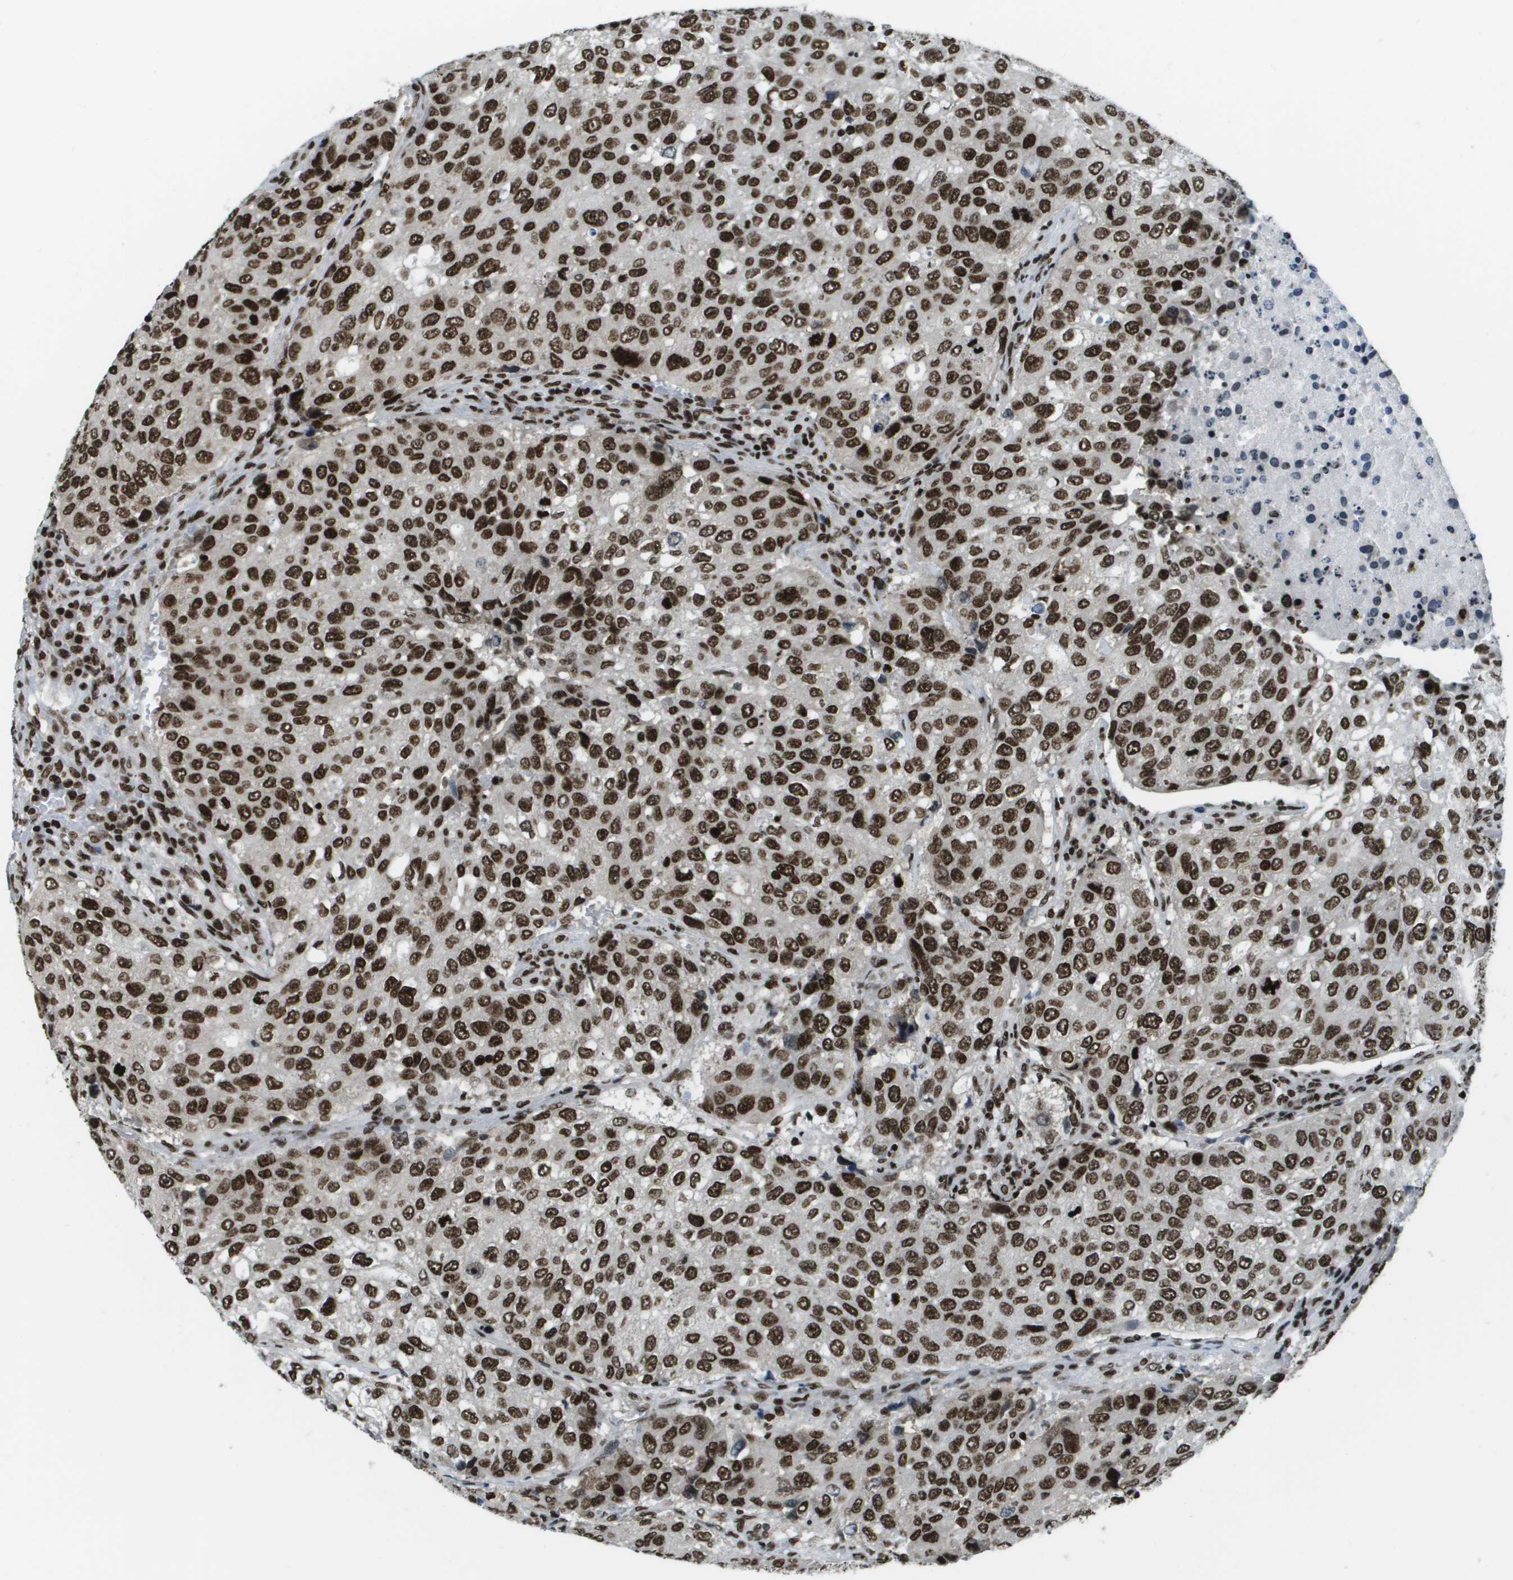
{"staining": {"intensity": "strong", "quantity": ">75%", "location": "nuclear"}, "tissue": "urothelial cancer", "cell_type": "Tumor cells", "image_type": "cancer", "snomed": [{"axis": "morphology", "description": "Urothelial carcinoma, High grade"}, {"axis": "topography", "description": "Lymph node"}, {"axis": "topography", "description": "Urinary bladder"}], "caption": "Immunohistochemistry of urothelial cancer displays high levels of strong nuclear expression in approximately >75% of tumor cells. (DAB IHC, brown staining for protein, blue staining for nuclei).", "gene": "GLYR1", "patient": {"sex": "male", "age": 51}}